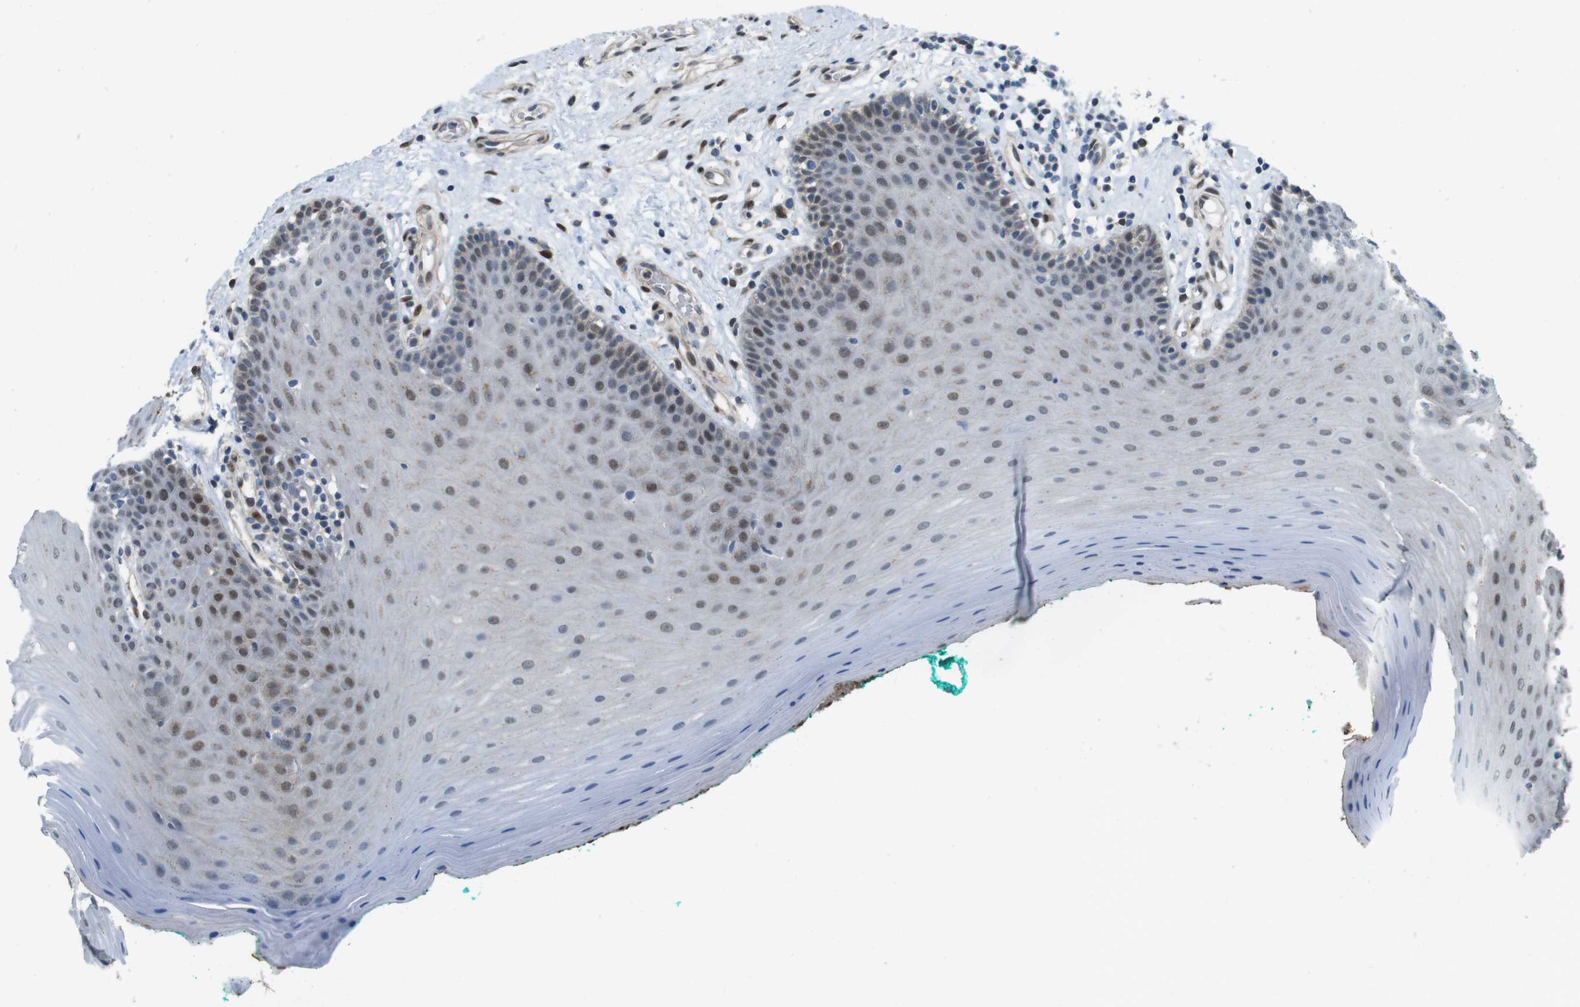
{"staining": {"intensity": "moderate", "quantity": "<25%", "location": "nuclear"}, "tissue": "oral mucosa", "cell_type": "Squamous epithelial cells", "image_type": "normal", "snomed": [{"axis": "morphology", "description": "Normal tissue, NOS"}, {"axis": "topography", "description": "Skeletal muscle"}, {"axis": "topography", "description": "Oral tissue"}], "caption": "A brown stain shows moderate nuclear staining of a protein in squamous epithelial cells of normal human oral mucosa. The staining was performed using DAB (3,3'-diaminobenzidine) to visualize the protein expression in brown, while the nuclei were stained in blue with hematoxylin (Magnification: 20x).", "gene": "SKI", "patient": {"sex": "male", "age": 58}}